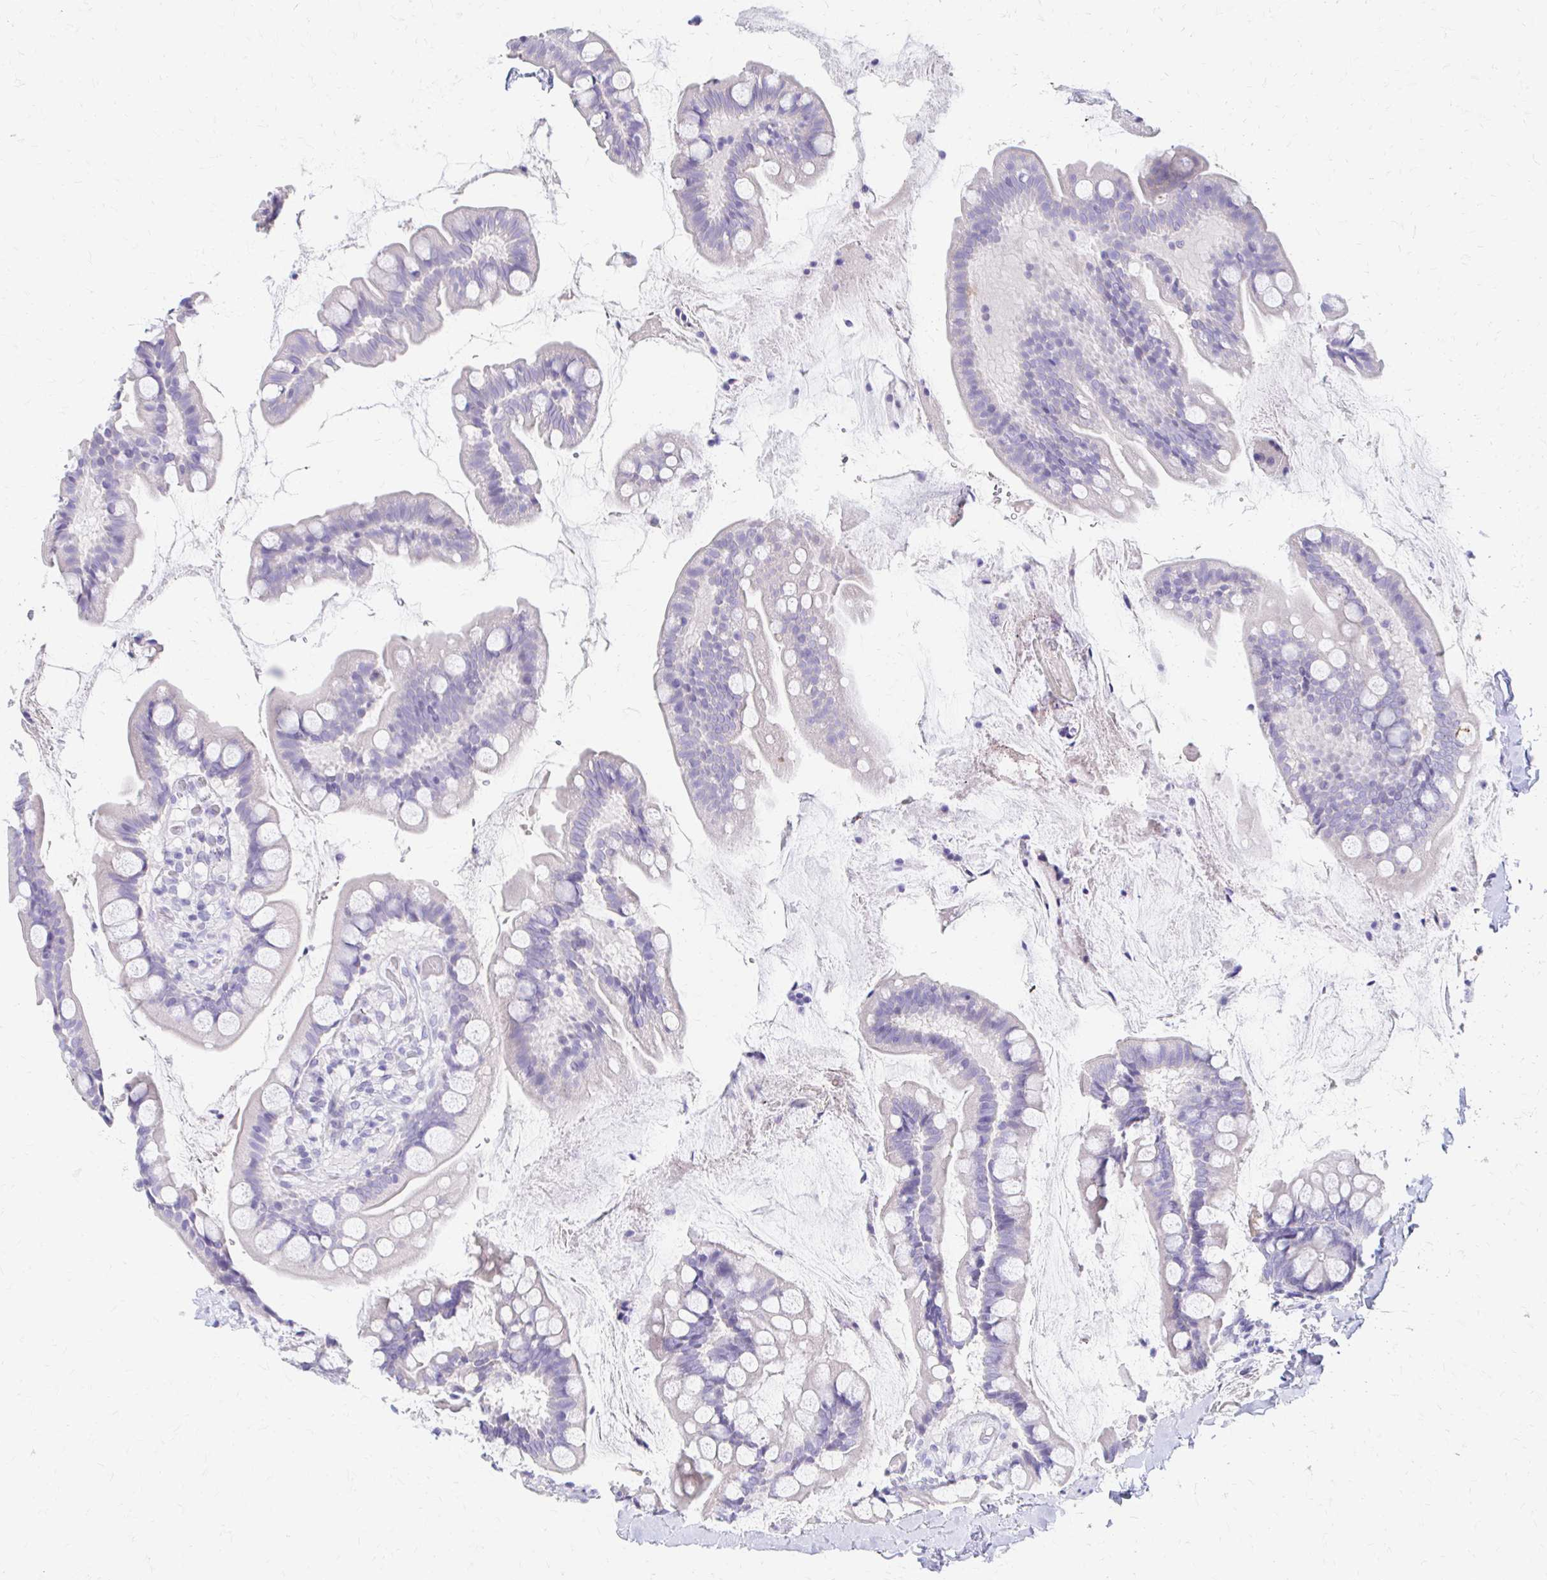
{"staining": {"intensity": "weak", "quantity": "<25%", "location": "cytoplasmic/membranous"}, "tissue": "small intestine", "cell_type": "Glandular cells", "image_type": "normal", "snomed": [{"axis": "morphology", "description": "Normal tissue, NOS"}, {"axis": "topography", "description": "Small intestine"}], "caption": "Immunohistochemistry (IHC) histopathology image of benign small intestine: human small intestine stained with DAB exhibits no significant protein expression in glandular cells. (DAB (3,3'-diaminobenzidine) IHC, high magnification).", "gene": "AZGP1", "patient": {"sex": "male", "age": 70}}